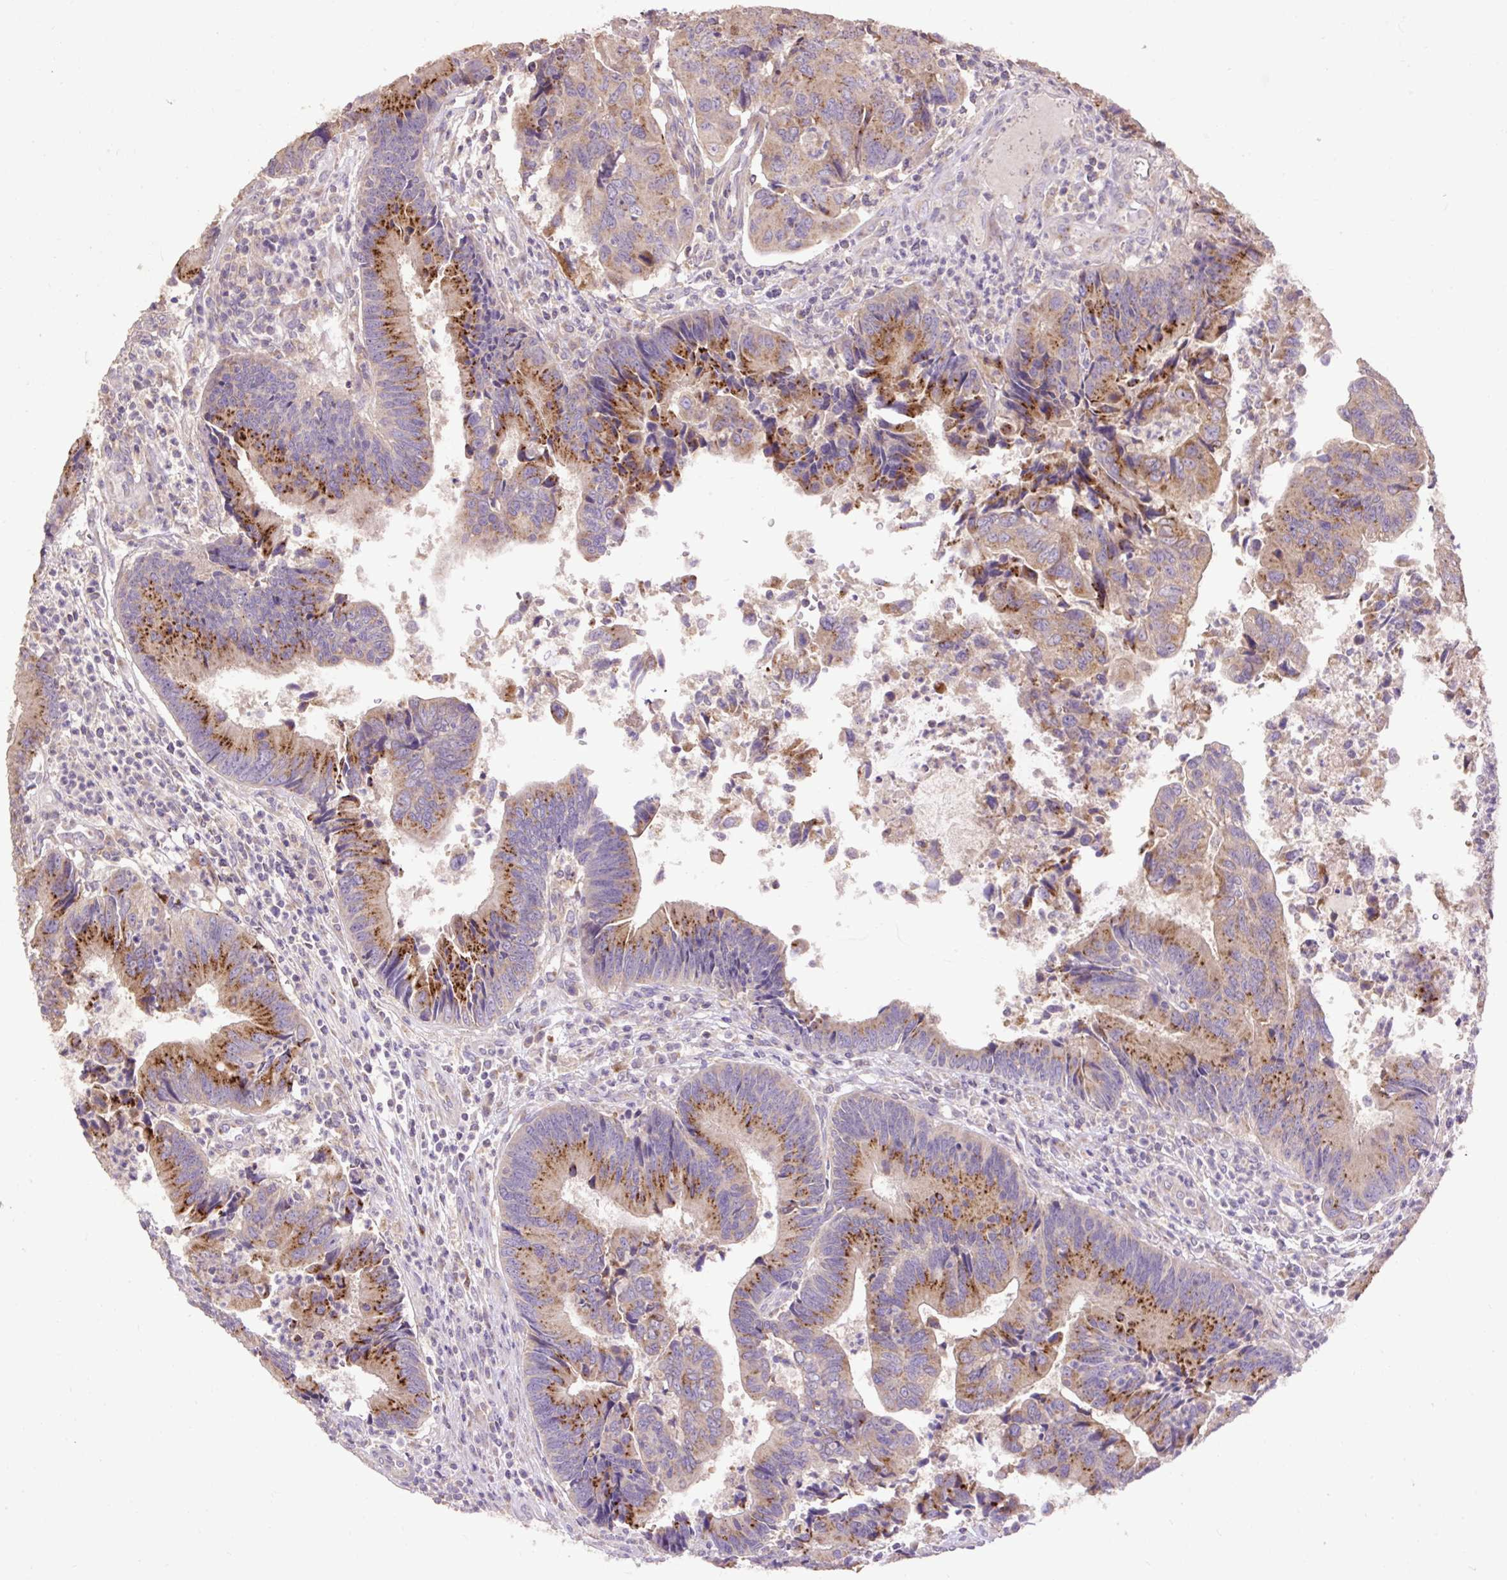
{"staining": {"intensity": "strong", "quantity": "25%-75%", "location": "cytoplasmic/membranous"}, "tissue": "colorectal cancer", "cell_type": "Tumor cells", "image_type": "cancer", "snomed": [{"axis": "morphology", "description": "Adenocarcinoma, NOS"}, {"axis": "topography", "description": "Colon"}], "caption": "Immunohistochemical staining of colorectal cancer exhibits high levels of strong cytoplasmic/membranous expression in approximately 25%-75% of tumor cells.", "gene": "ABR", "patient": {"sex": "female", "age": 67}}